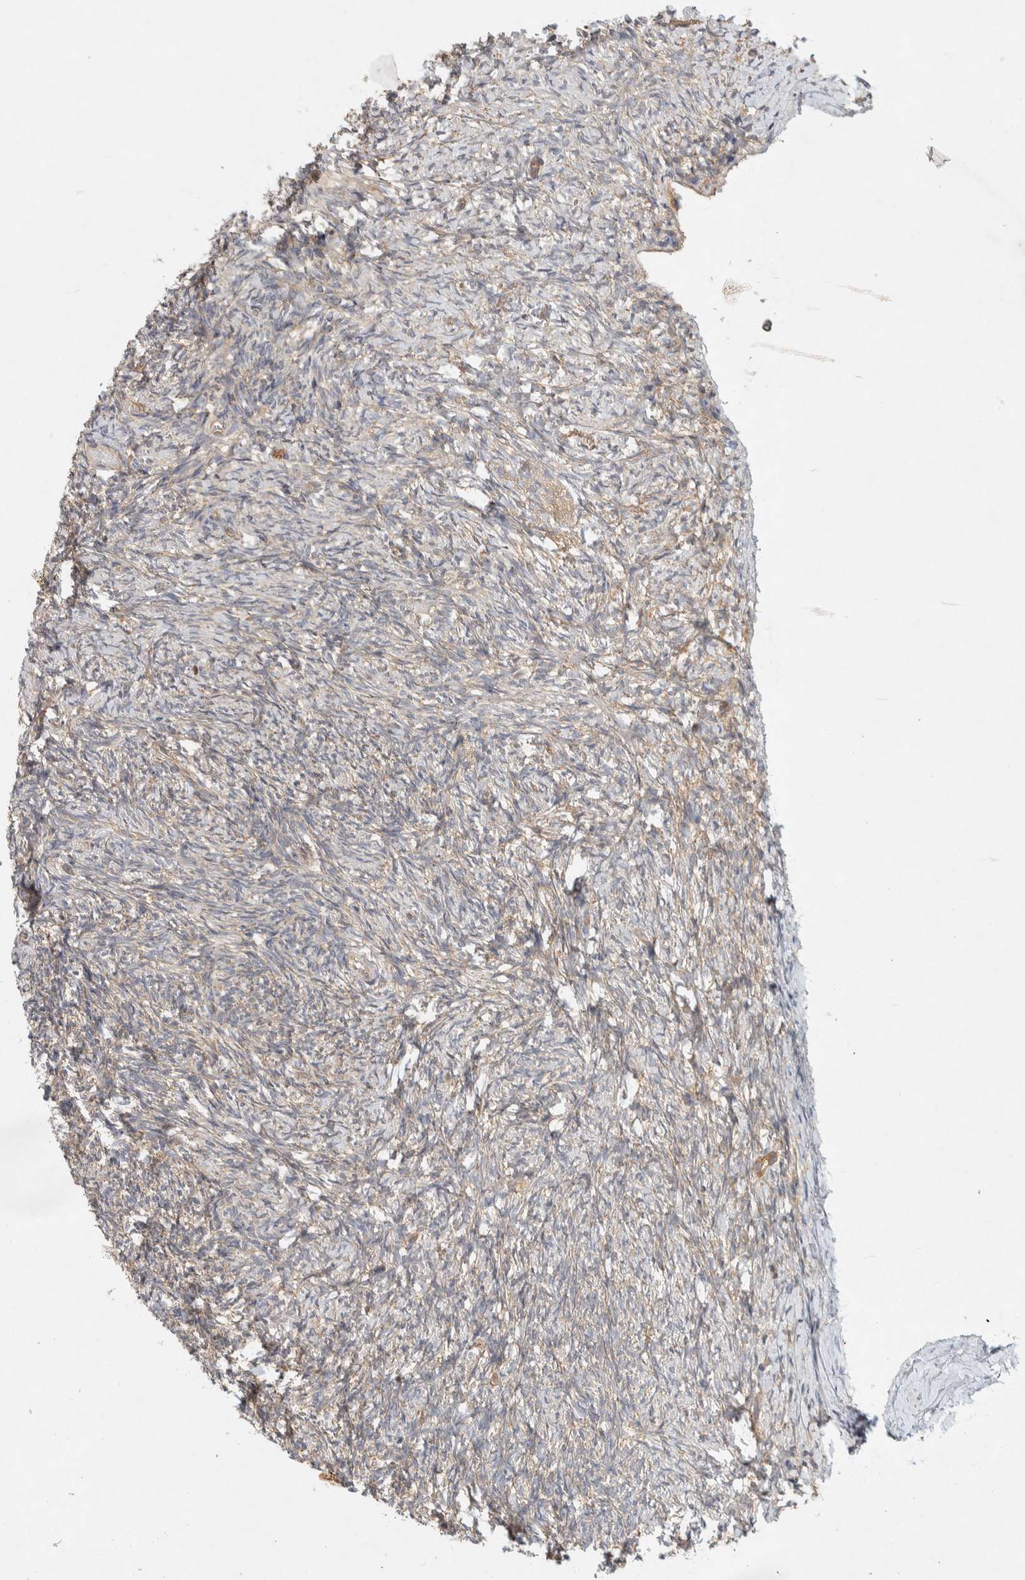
{"staining": {"intensity": "weak", "quantity": "25%-75%", "location": "cytoplasmic/membranous"}, "tissue": "ovary", "cell_type": "Ovarian stroma cells", "image_type": "normal", "snomed": [{"axis": "morphology", "description": "Normal tissue, NOS"}, {"axis": "topography", "description": "Ovary"}], "caption": "A histopathology image showing weak cytoplasmic/membranous positivity in approximately 25%-75% of ovarian stroma cells in unremarkable ovary, as visualized by brown immunohistochemical staining.", "gene": "PXK", "patient": {"sex": "female", "age": 41}}